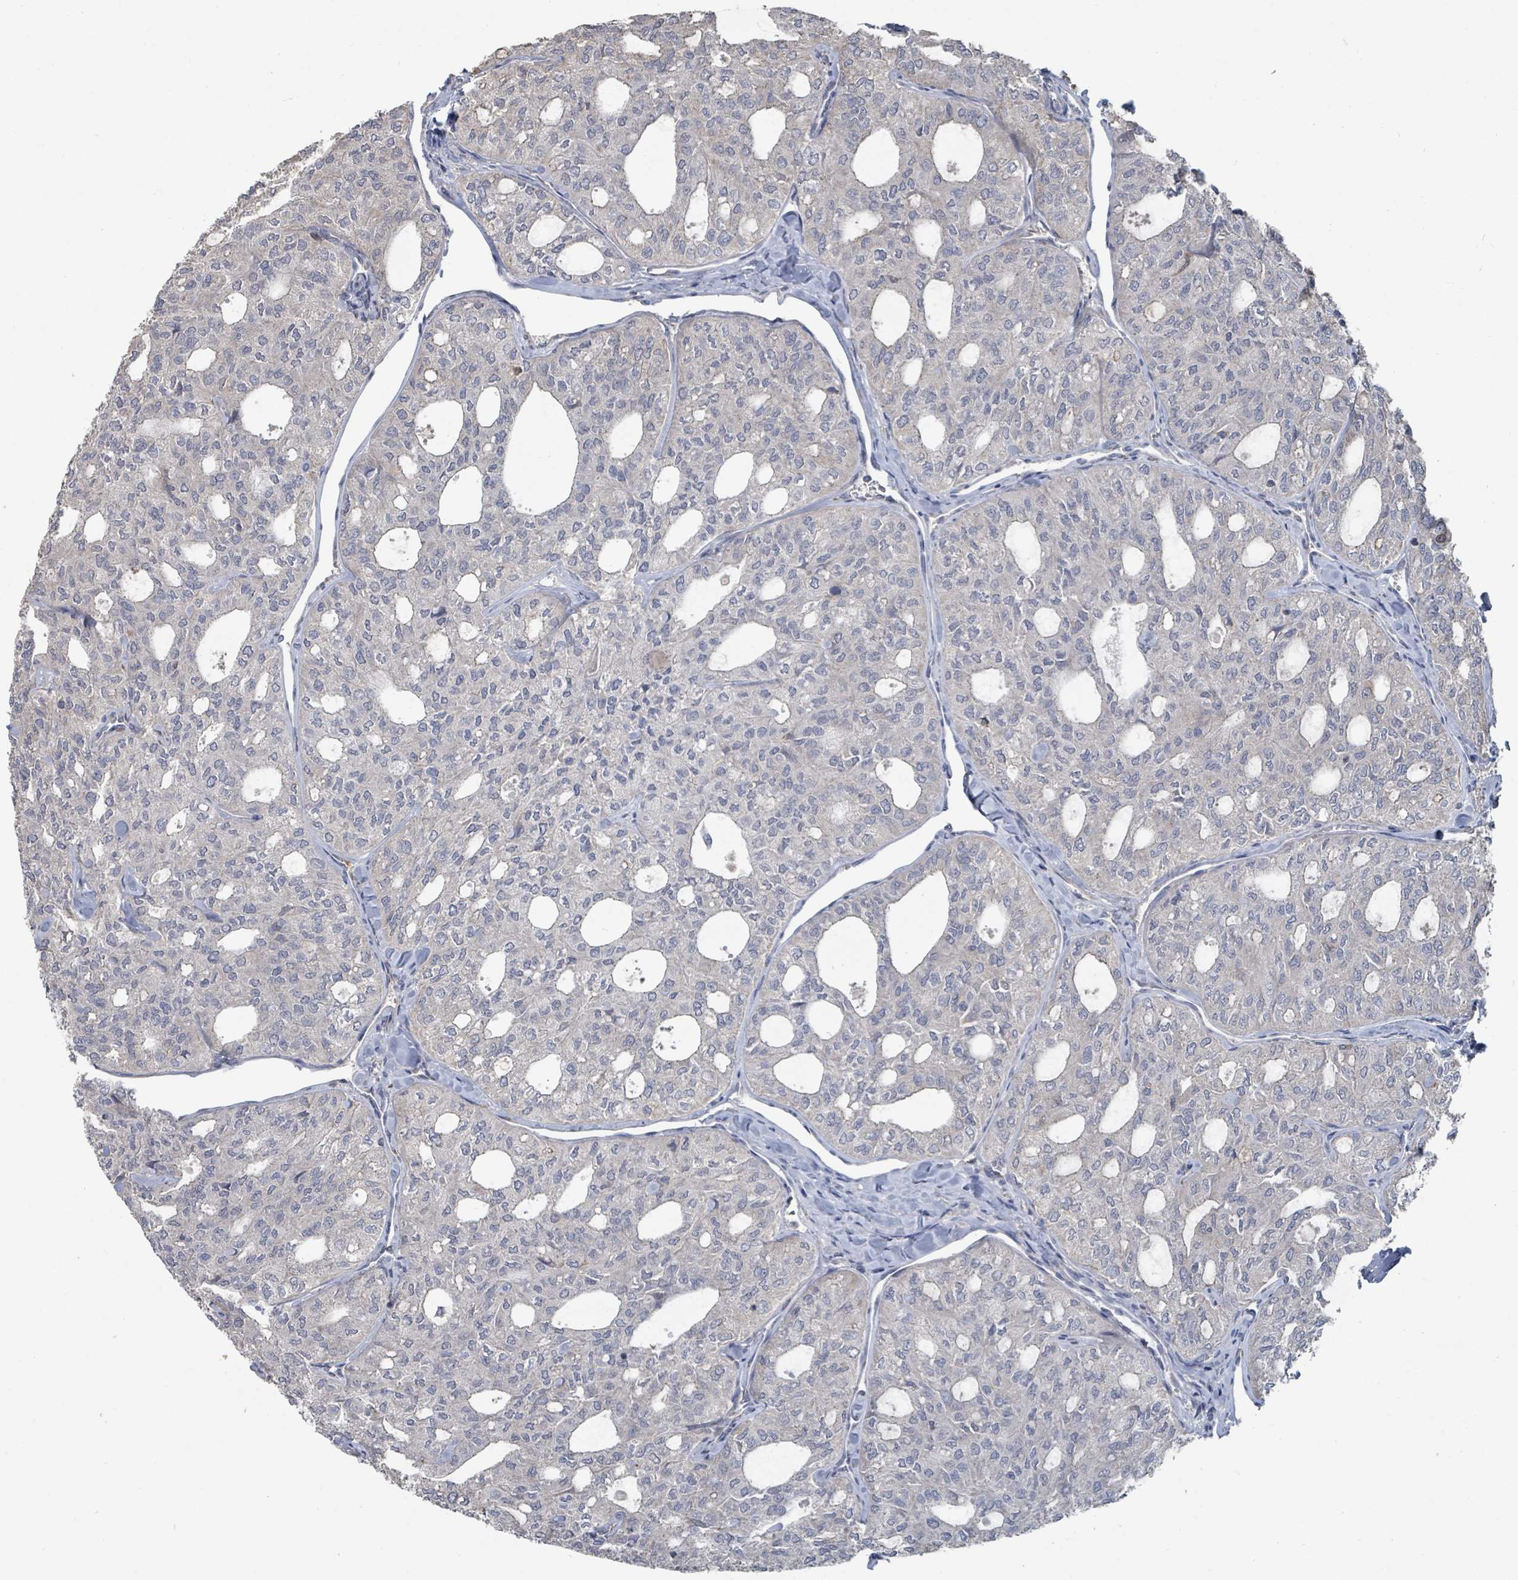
{"staining": {"intensity": "negative", "quantity": "none", "location": "none"}, "tissue": "thyroid cancer", "cell_type": "Tumor cells", "image_type": "cancer", "snomed": [{"axis": "morphology", "description": "Follicular adenoma carcinoma, NOS"}, {"axis": "topography", "description": "Thyroid gland"}], "caption": "Tumor cells show no significant protein staining in thyroid cancer (follicular adenoma carcinoma).", "gene": "SLC9A7", "patient": {"sex": "male", "age": 75}}